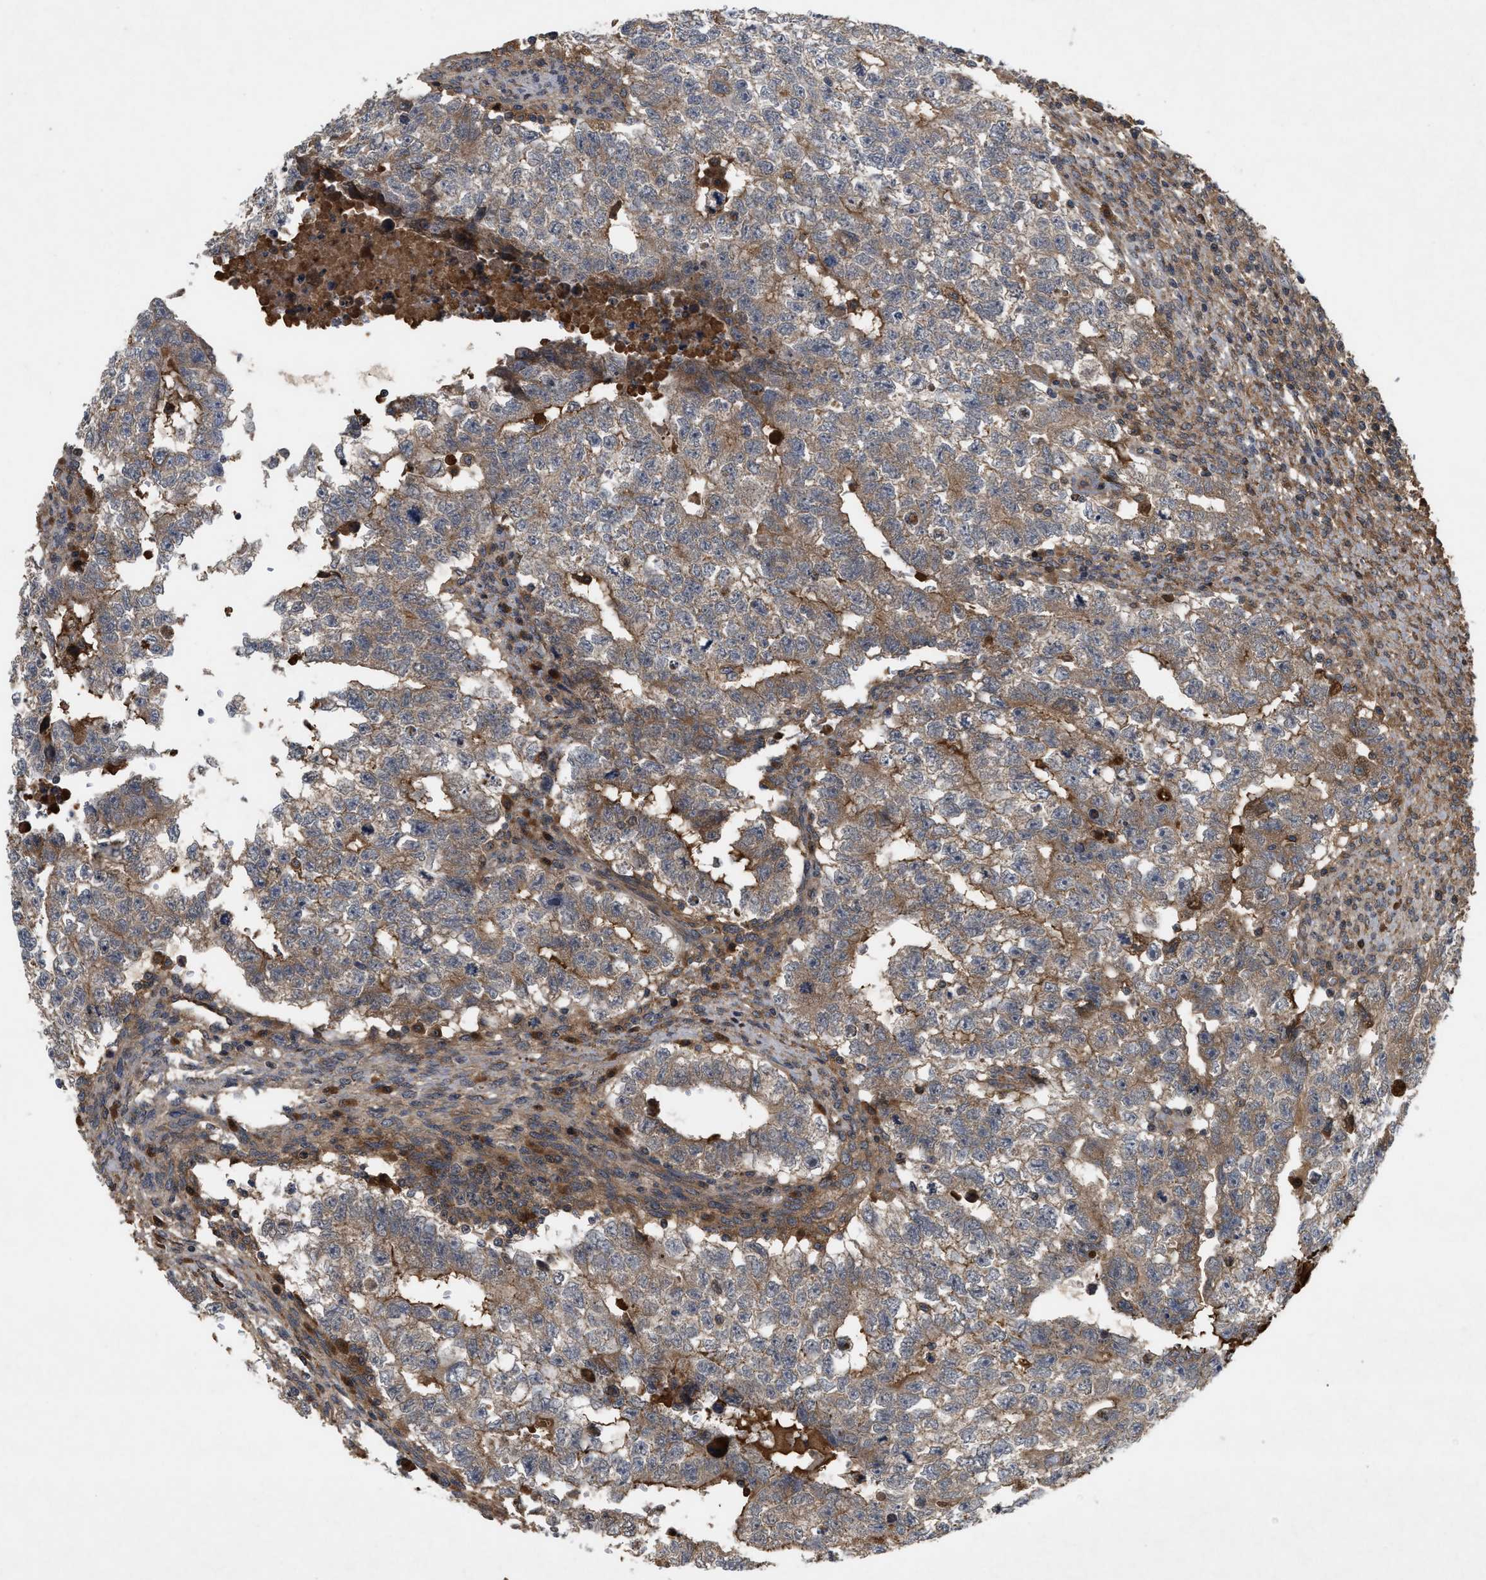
{"staining": {"intensity": "moderate", "quantity": ">75%", "location": "cytoplasmic/membranous"}, "tissue": "testis cancer", "cell_type": "Tumor cells", "image_type": "cancer", "snomed": [{"axis": "morphology", "description": "Seminoma, NOS"}, {"axis": "morphology", "description": "Carcinoma, Embryonal, NOS"}, {"axis": "topography", "description": "Testis"}], "caption": "Moderate cytoplasmic/membranous protein staining is seen in approximately >75% of tumor cells in testis cancer.", "gene": "RAB2A", "patient": {"sex": "male", "age": 38}}